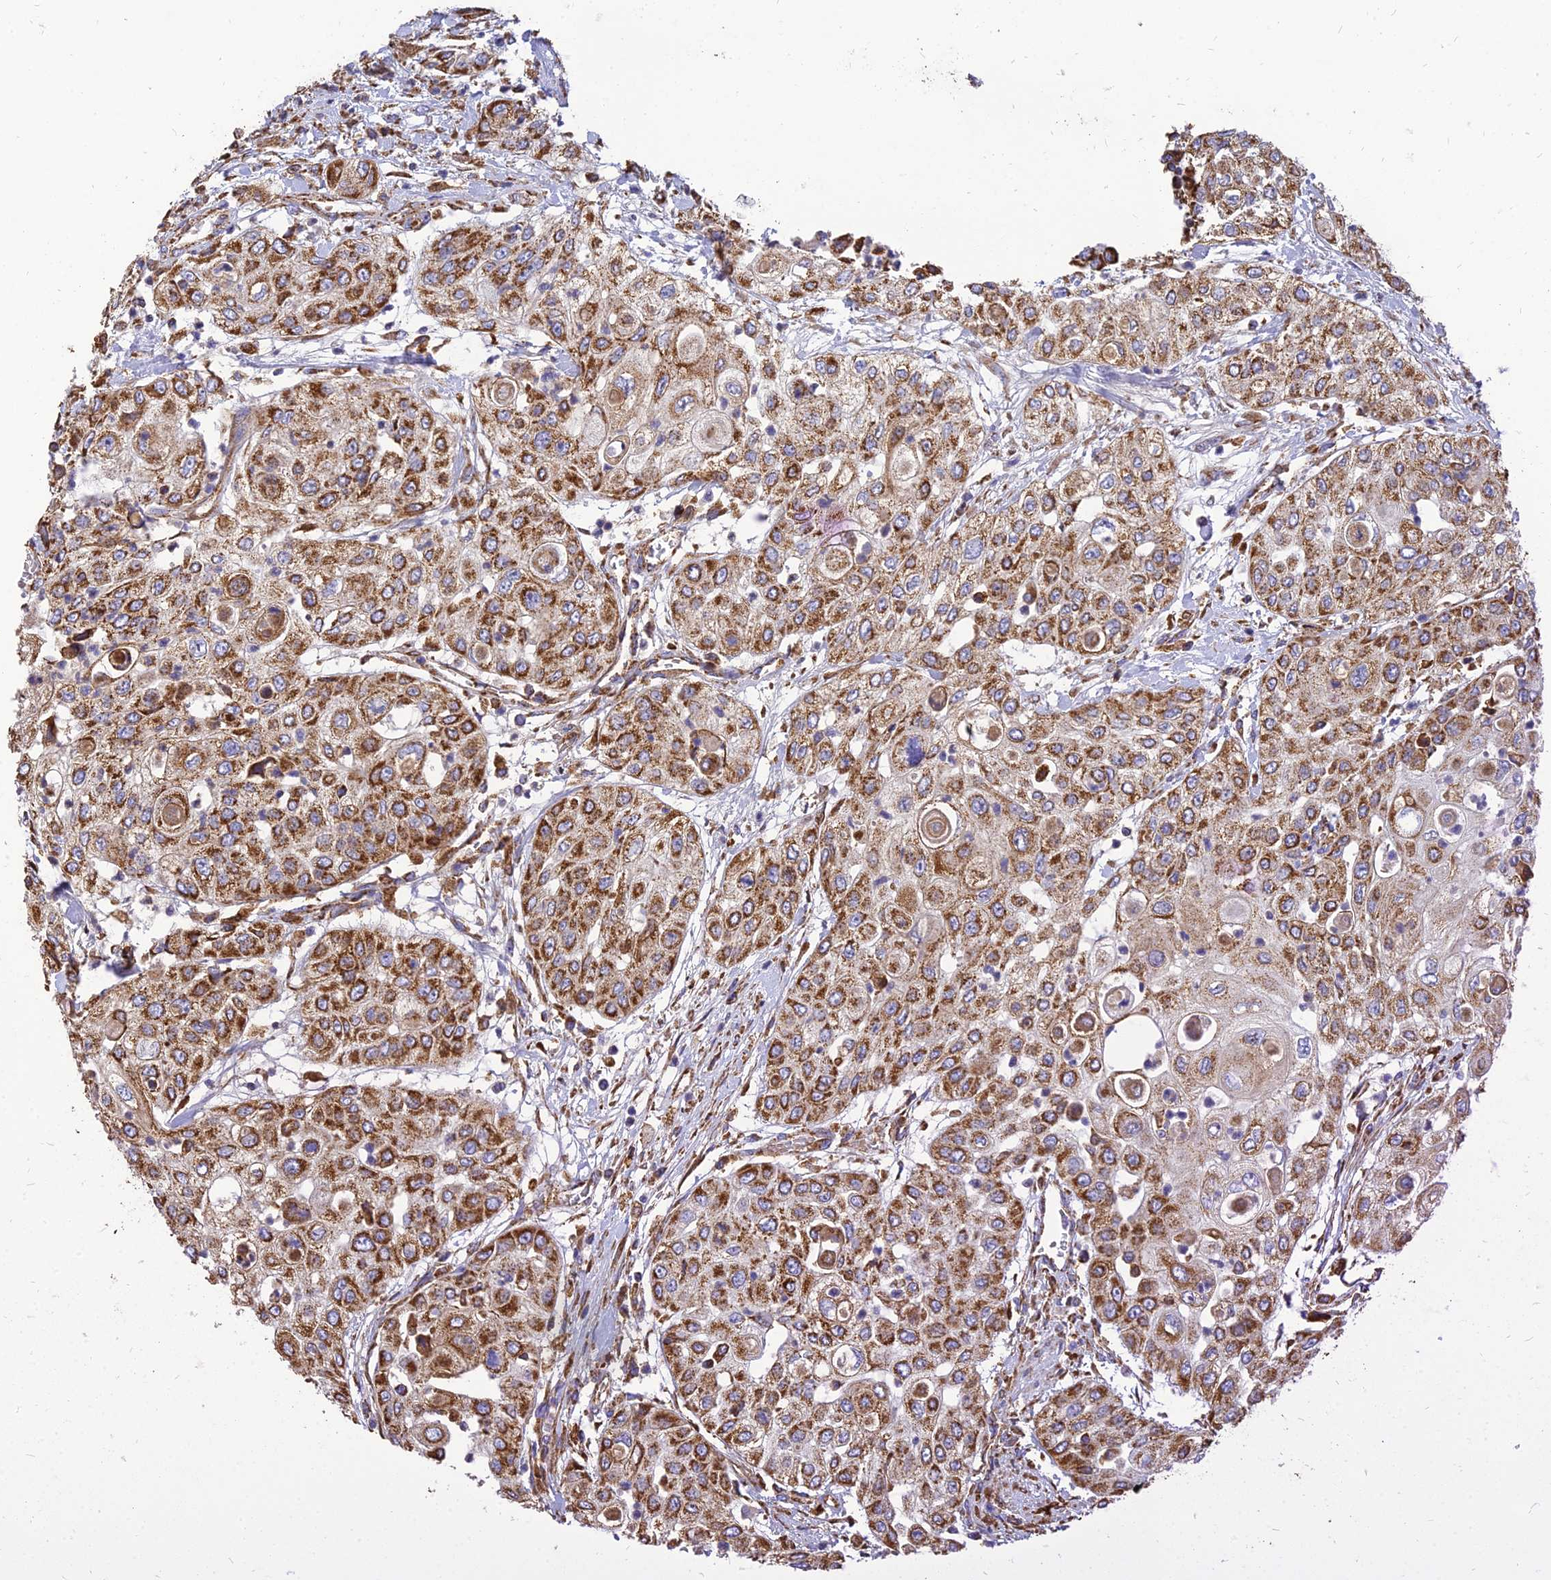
{"staining": {"intensity": "strong", "quantity": ">75%", "location": "cytoplasmic/membranous"}, "tissue": "urothelial cancer", "cell_type": "Tumor cells", "image_type": "cancer", "snomed": [{"axis": "morphology", "description": "Urothelial carcinoma, High grade"}, {"axis": "topography", "description": "Urinary bladder"}], "caption": "Strong cytoplasmic/membranous protein positivity is seen in about >75% of tumor cells in urothelial carcinoma (high-grade).", "gene": "THUMPD2", "patient": {"sex": "female", "age": 79}}